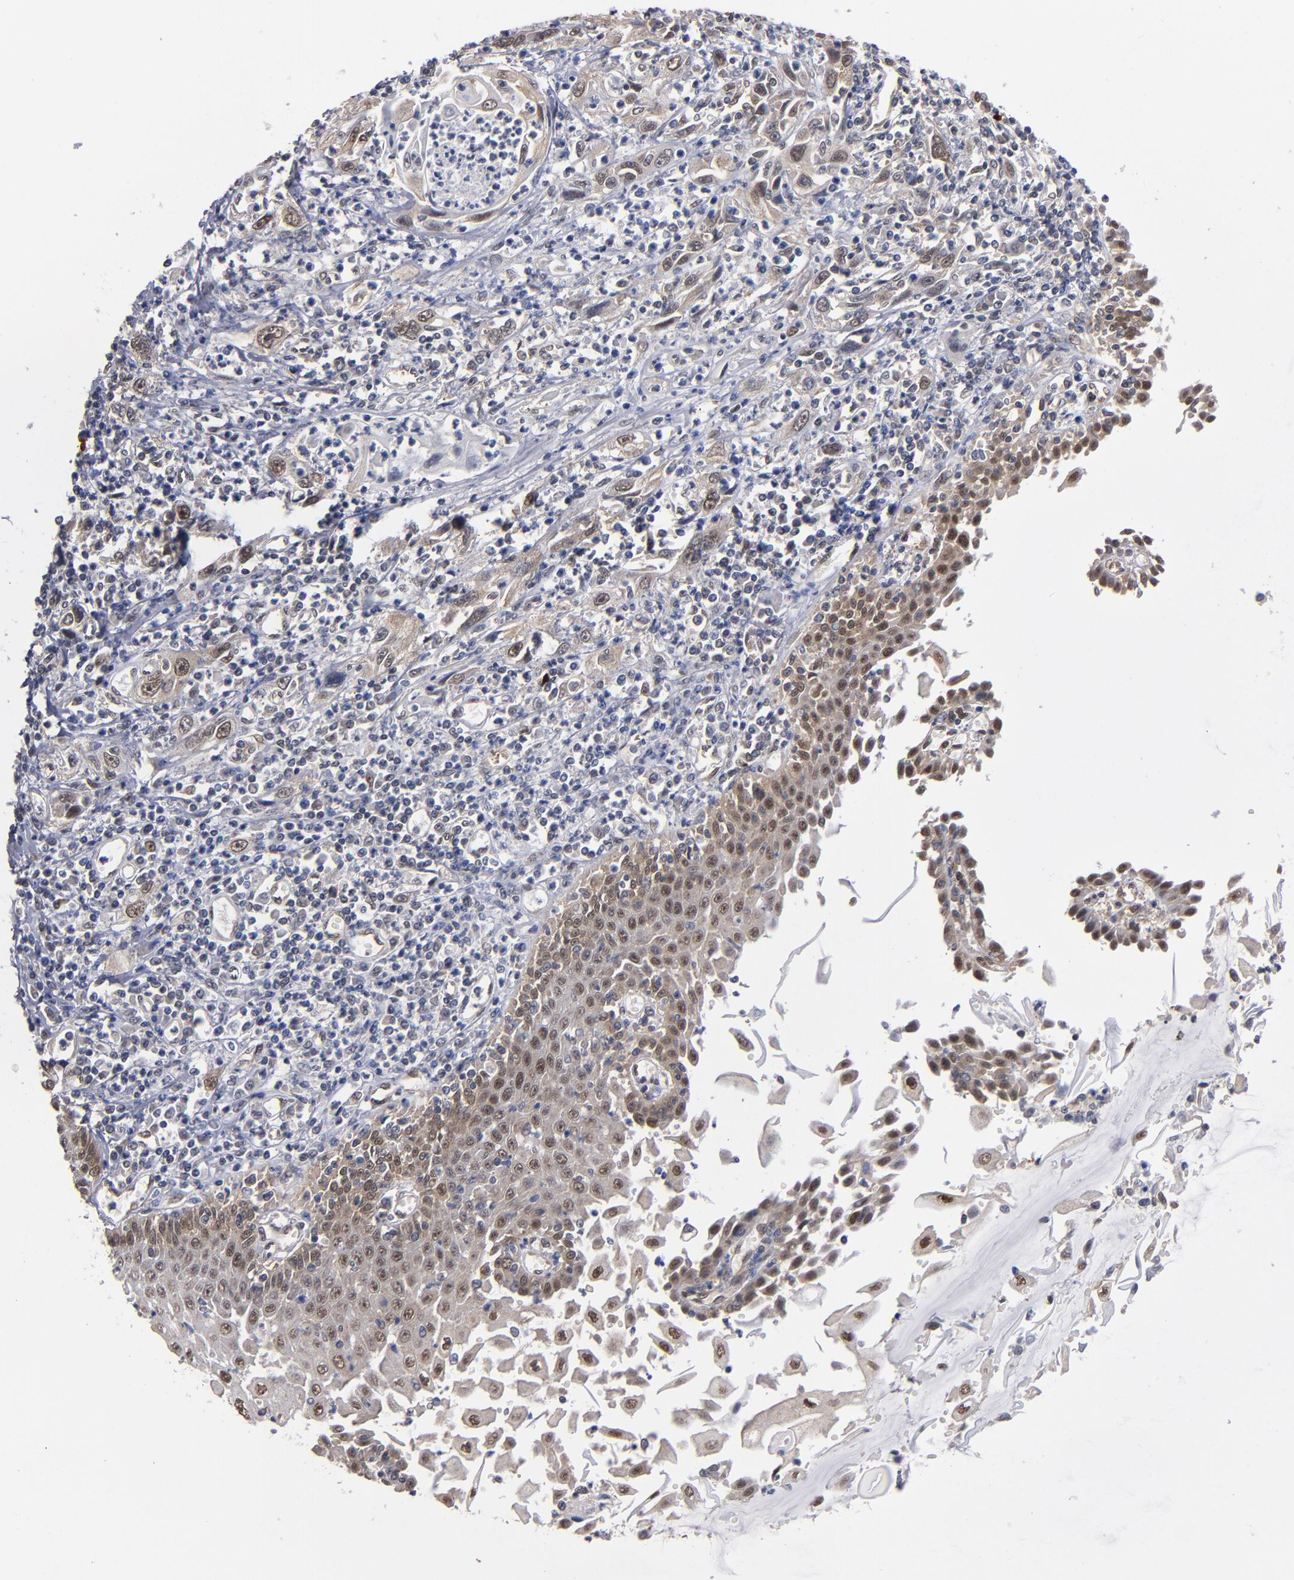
{"staining": {"intensity": "moderate", "quantity": "25%-75%", "location": "nuclear"}, "tissue": "esophagus", "cell_type": "Squamous epithelial cells", "image_type": "normal", "snomed": [{"axis": "morphology", "description": "Normal tissue, NOS"}, {"axis": "topography", "description": "Esophagus"}], "caption": "A micrograph showing moderate nuclear positivity in approximately 25%-75% of squamous epithelial cells in normal esophagus, as visualized by brown immunohistochemical staining.", "gene": "HUWE1", "patient": {"sex": "male", "age": 65}}